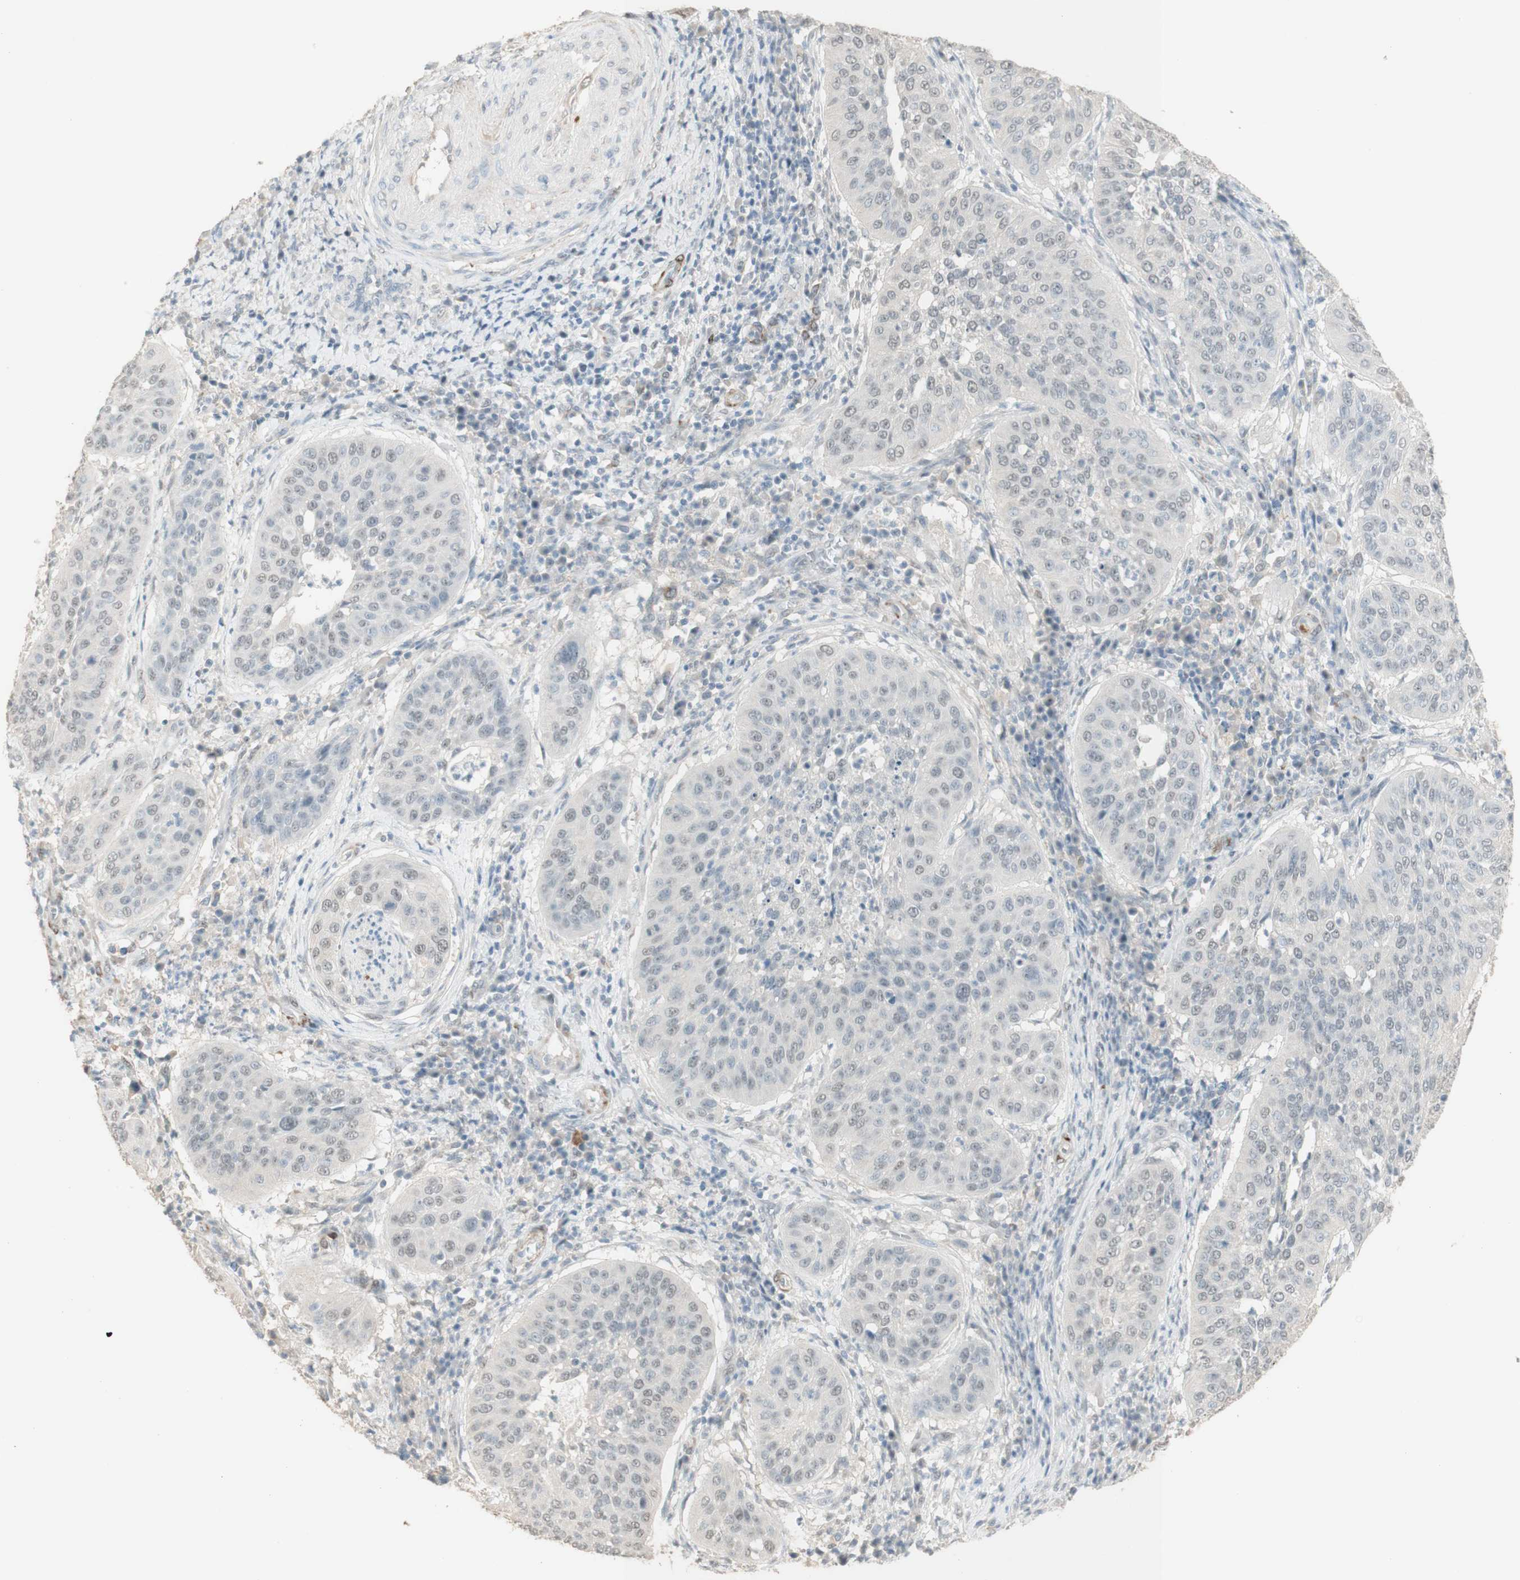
{"staining": {"intensity": "negative", "quantity": "none", "location": "none"}, "tissue": "cervical cancer", "cell_type": "Tumor cells", "image_type": "cancer", "snomed": [{"axis": "morphology", "description": "Normal tissue, NOS"}, {"axis": "morphology", "description": "Squamous cell carcinoma, NOS"}, {"axis": "topography", "description": "Cervix"}], "caption": "High magnification brightfield microscopy of cervical cancer (squamous cell carcinoma) stained with DAB (3,3'-diaminobenzidine) (brown) and counterstained with hematoxylin (blue): tumor cells show no significant staining.", "gene": "MUC3A", "patient": {"sex": "female", "age": 39}}